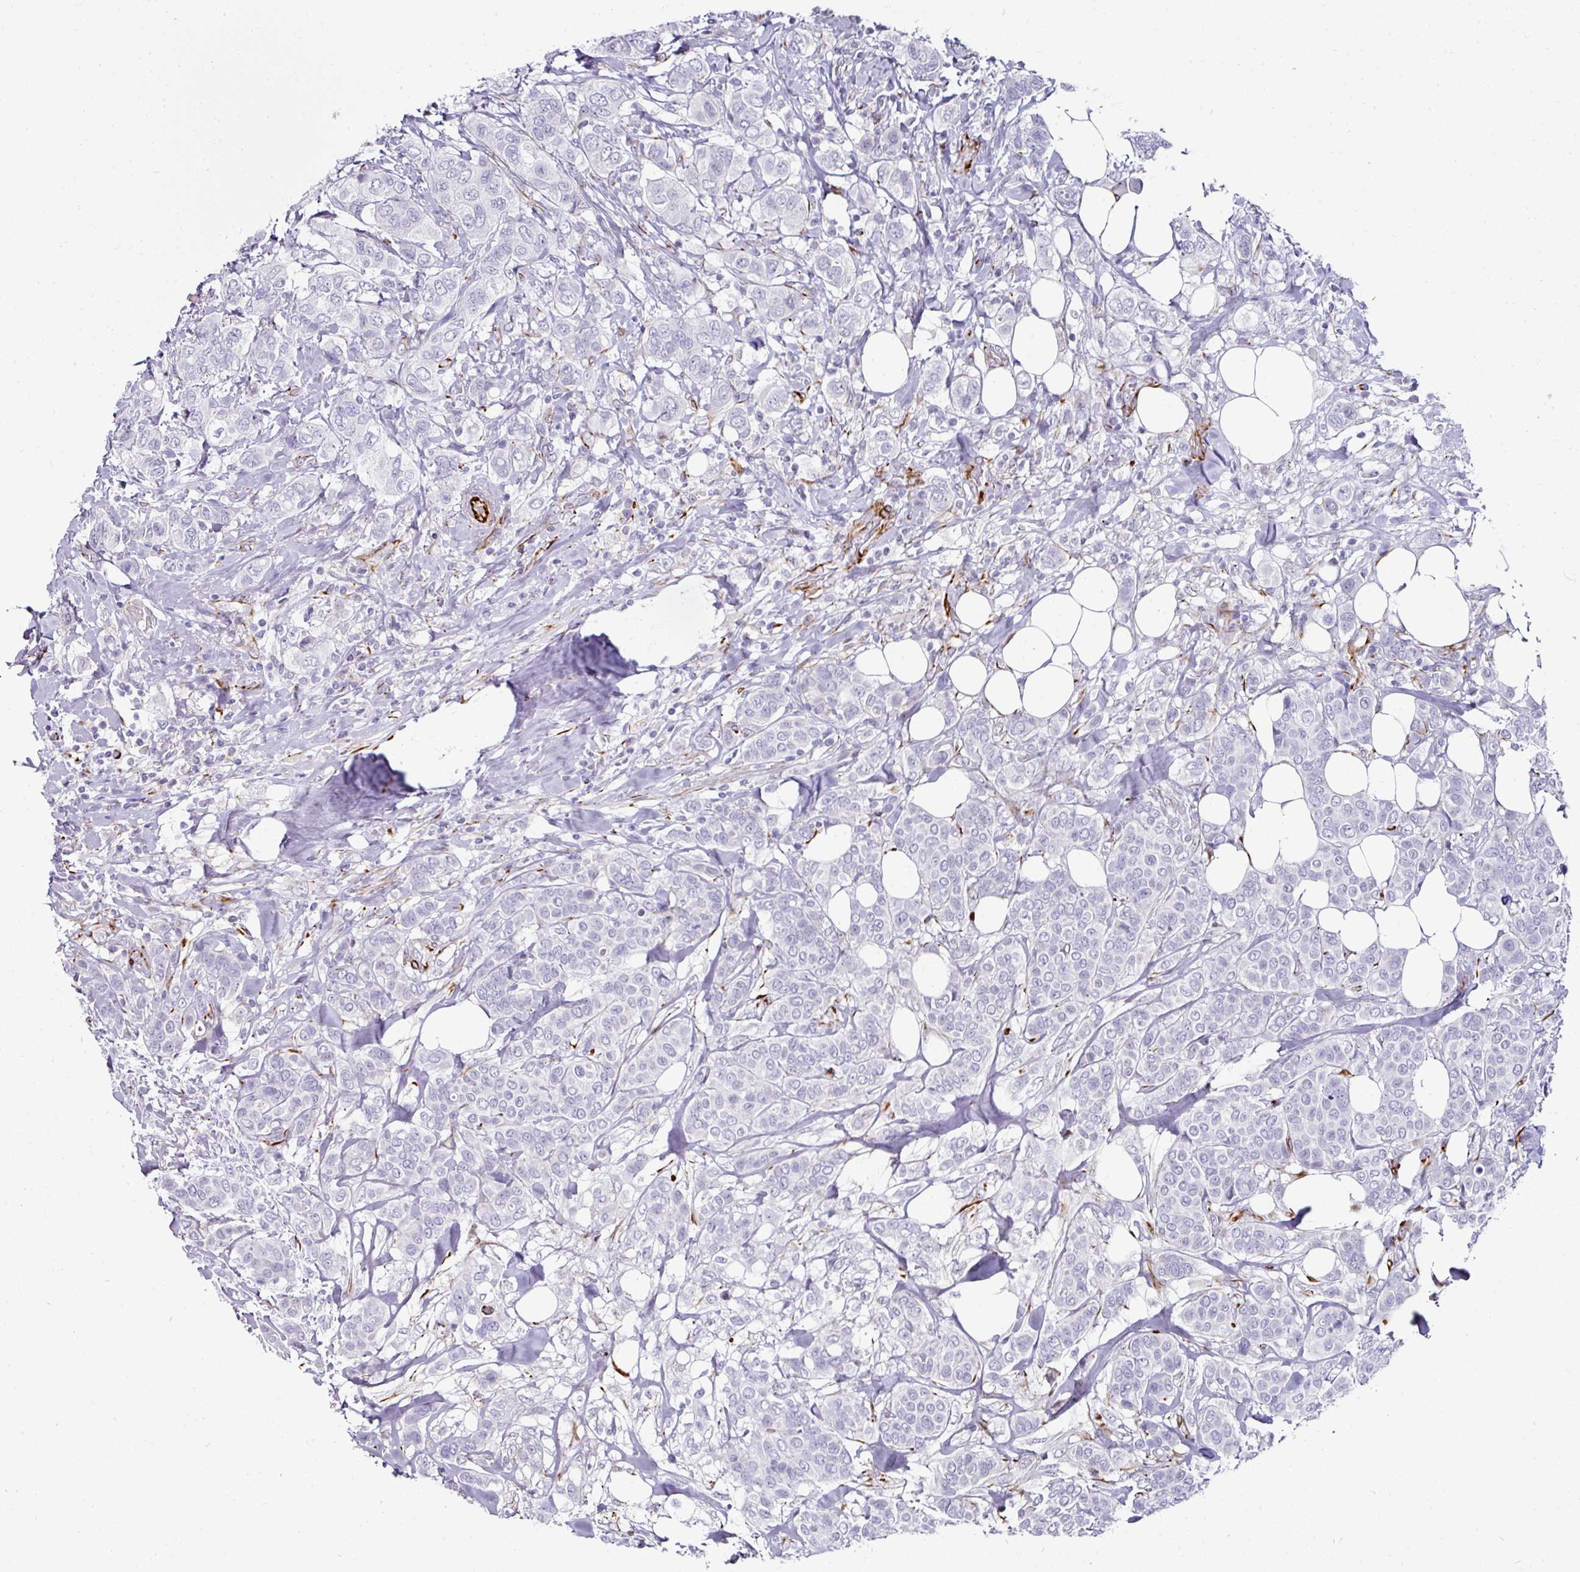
{"staining": {"intensity": "negative", "quantity": "none", "location": "none"}, "tissue": "breast cancer", "cell_type": "Tumor cells", "image_type": "cancer", "snomed": [{"axis": "morphology", "description": "Lobular carcinoma"}, {"axis": "topography", "description": "Breast"}], "caption": "The histopathology image reveals no staining of tumor cells in breast lobular carcinoma.", "gene": "TMPRSS9", "patient": {"sex": "female", "age": 51}}